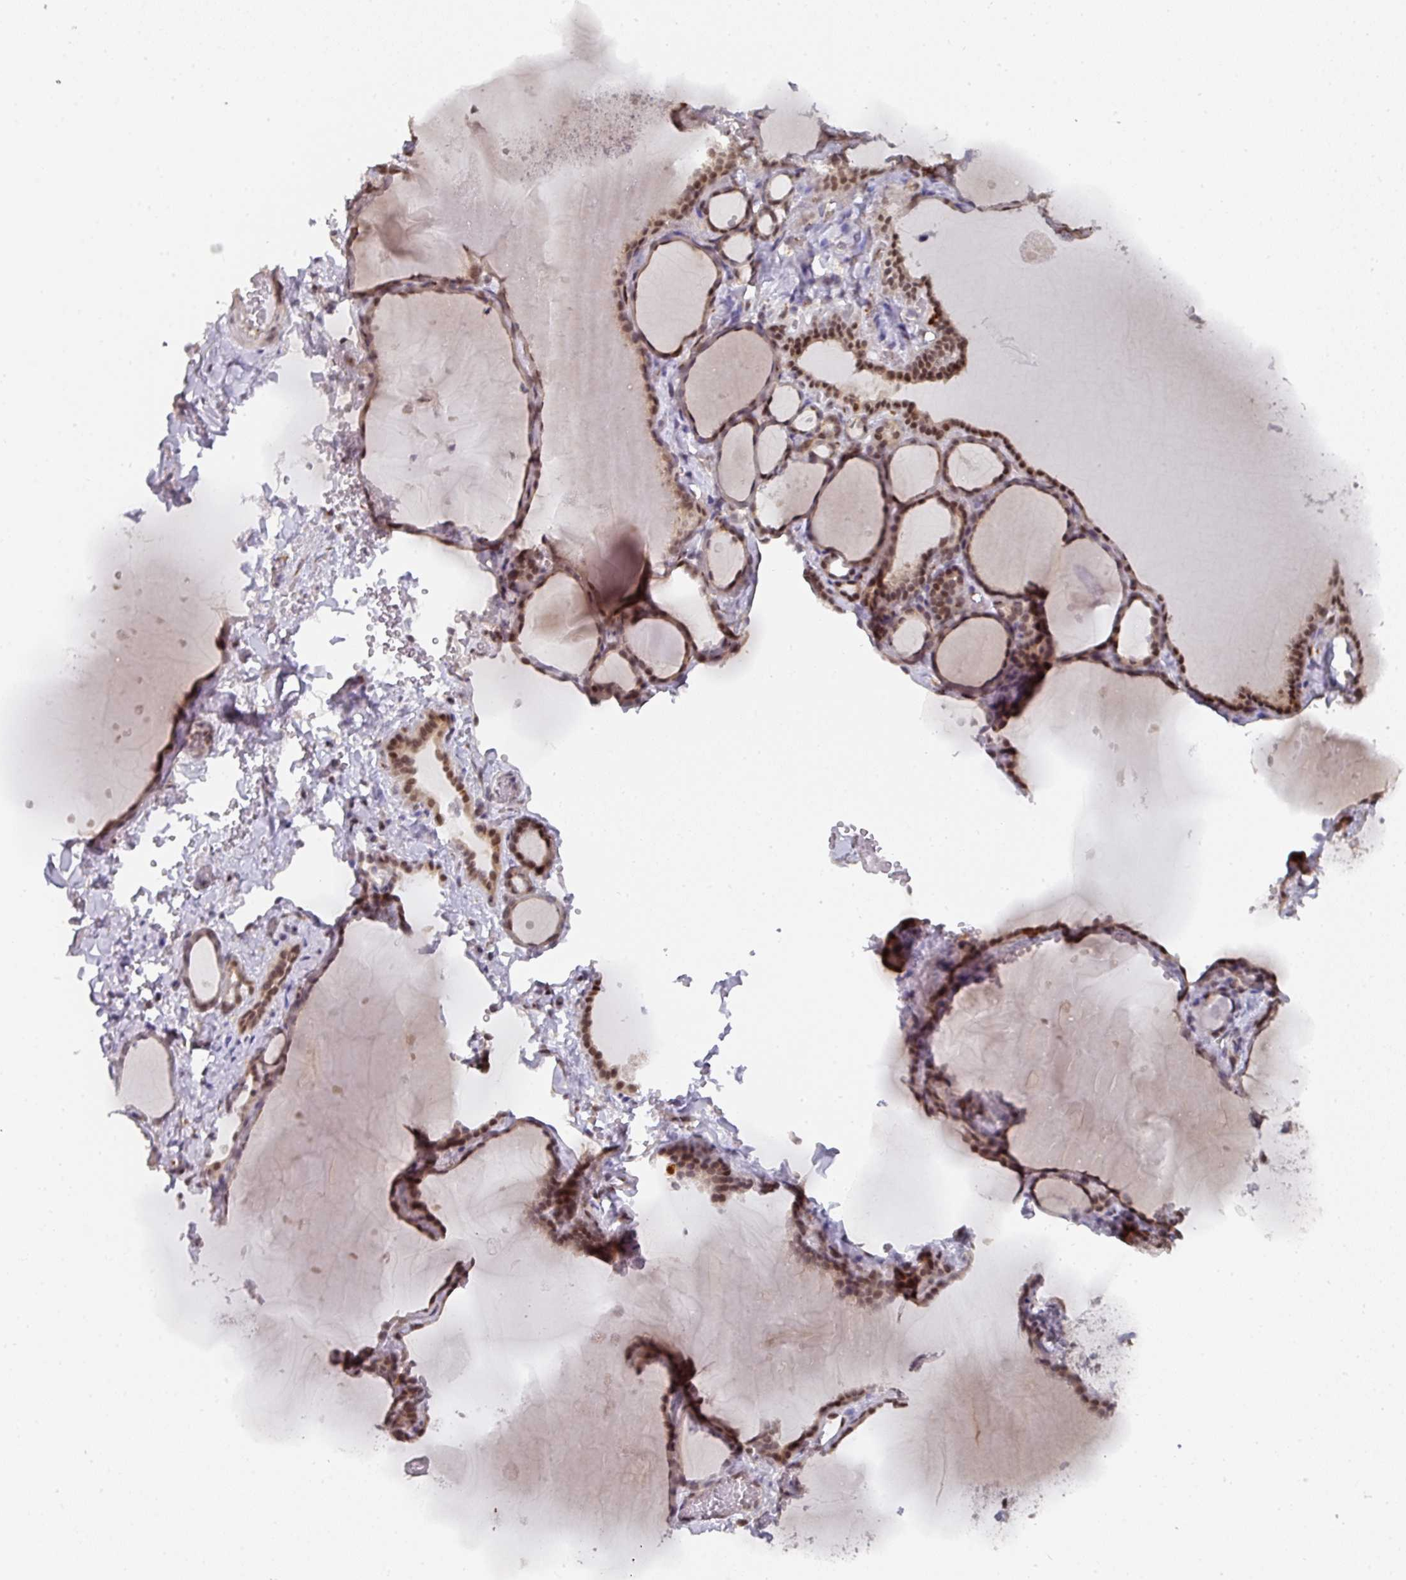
{"staining": {"intensity": "moderate", "quantity": ">75%", "location": "nuclear"}, "tissue": "thyroid gland", "cell_type": "Glandular cells", "image_type": "normal", "snomed": [{"axis": "morphology", "description": "Normal tissue, NOS"}, {"axis": "topography", "description": "Thyroid gland"}], "caption": "Protein staining of unremarkable thyroid gland shows moderate nuclear expression in approximately >75% of glandular cells.", "gene": "C18orf25", "patient": {"sex": "female", "age": 49}}